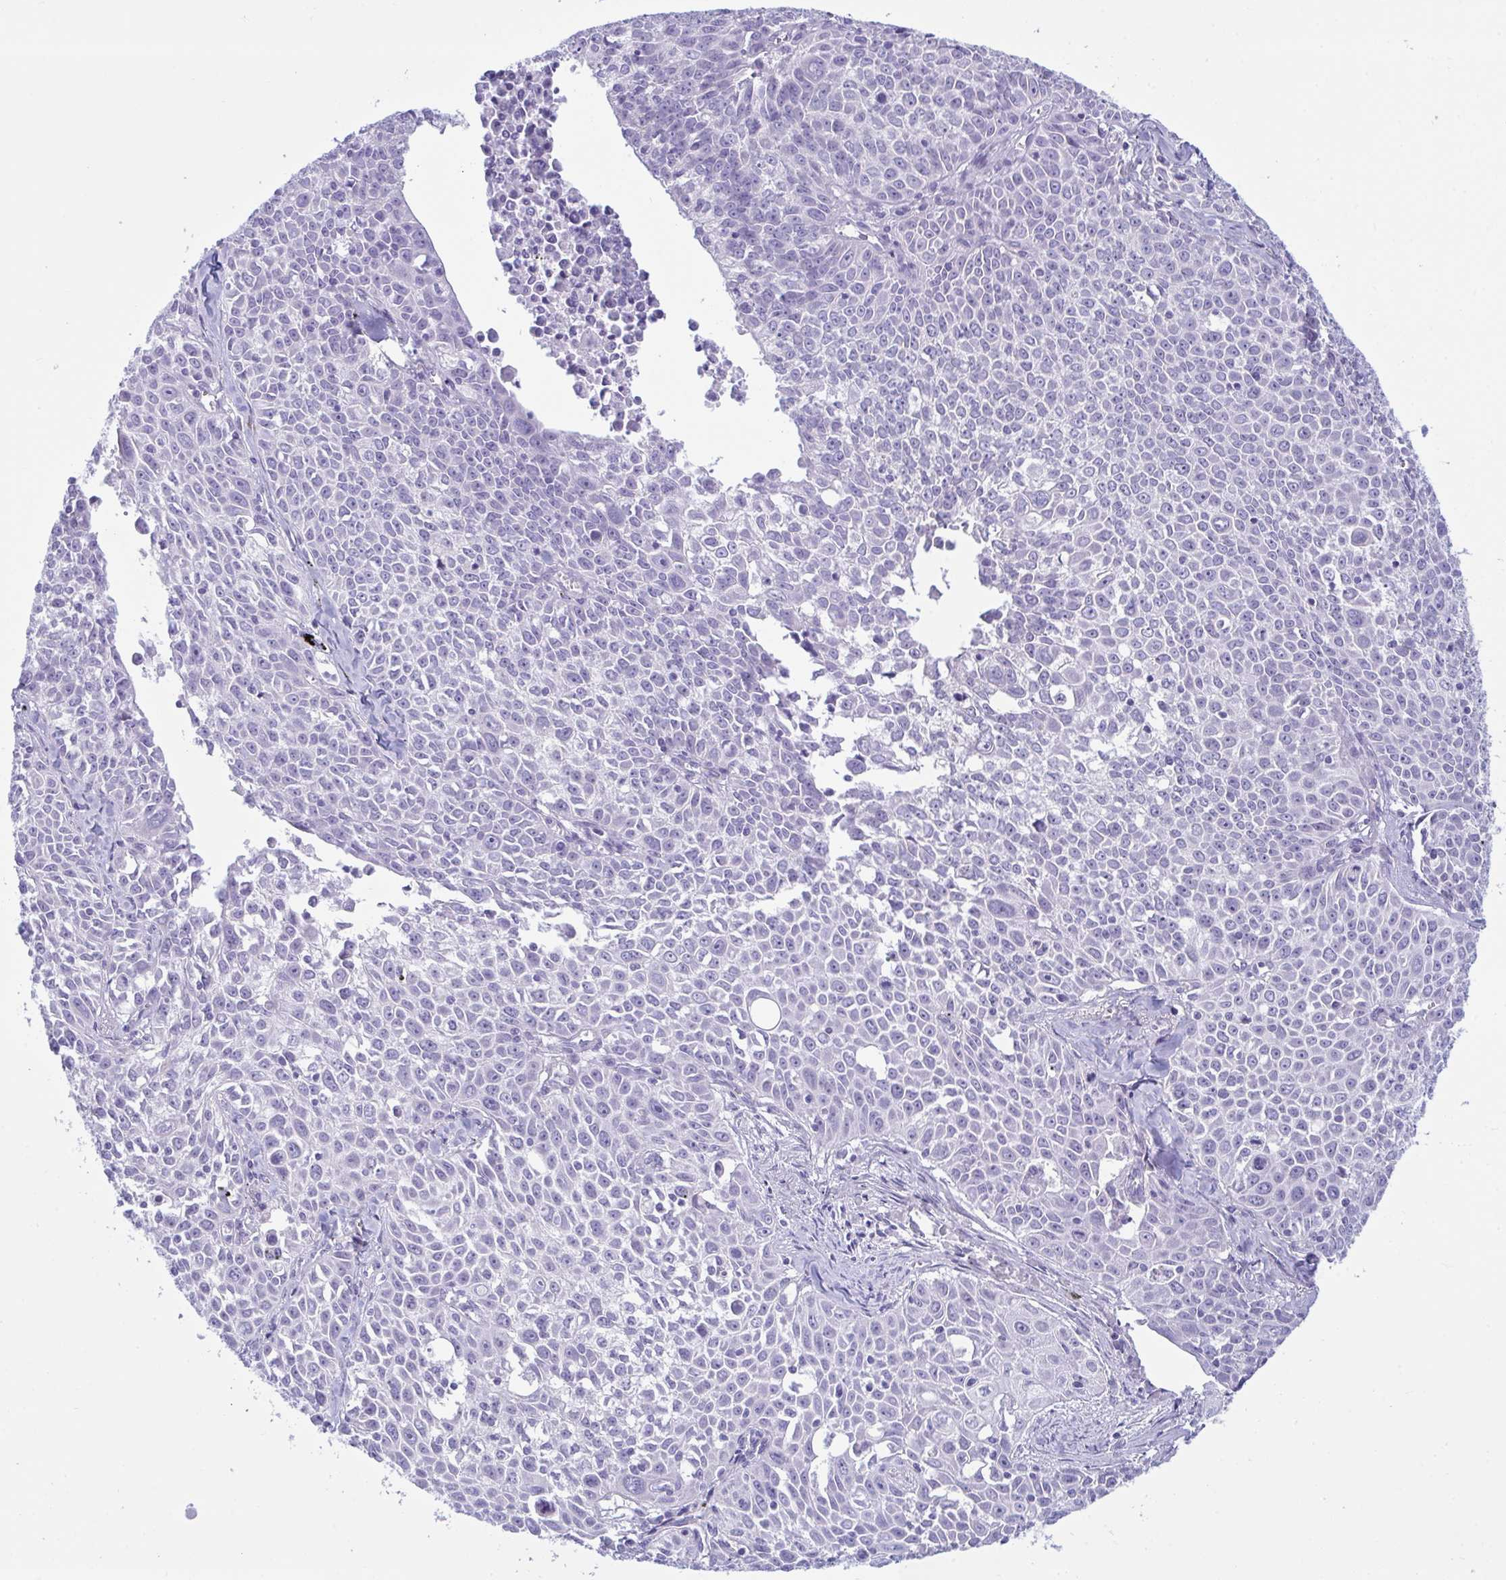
{"staining": {"intensity": "negative", "quantity": "none", "location": "none"}, "tissue": "lung cancer", "cell_type": "Tumor cells", "image_type": "cancer", "snomed": [{"axis": "morphology", "description": "Squamous cell carcinoma, NOS"}, {"axis": "morphology", "description": "Squamous cell carcinoma, metastatic, NOS"}, {"axis": "topography", "description": "Lymph node"}, {"axis": "topography", "description": "Lung"}], "caption": "Metastatic squamous cell carcinoma (lung) was stained to show a protein in brown. There is no significant expression in tumor cells.", "gene": "BBS1", "patient": {"sex": "female", "age": 62}}